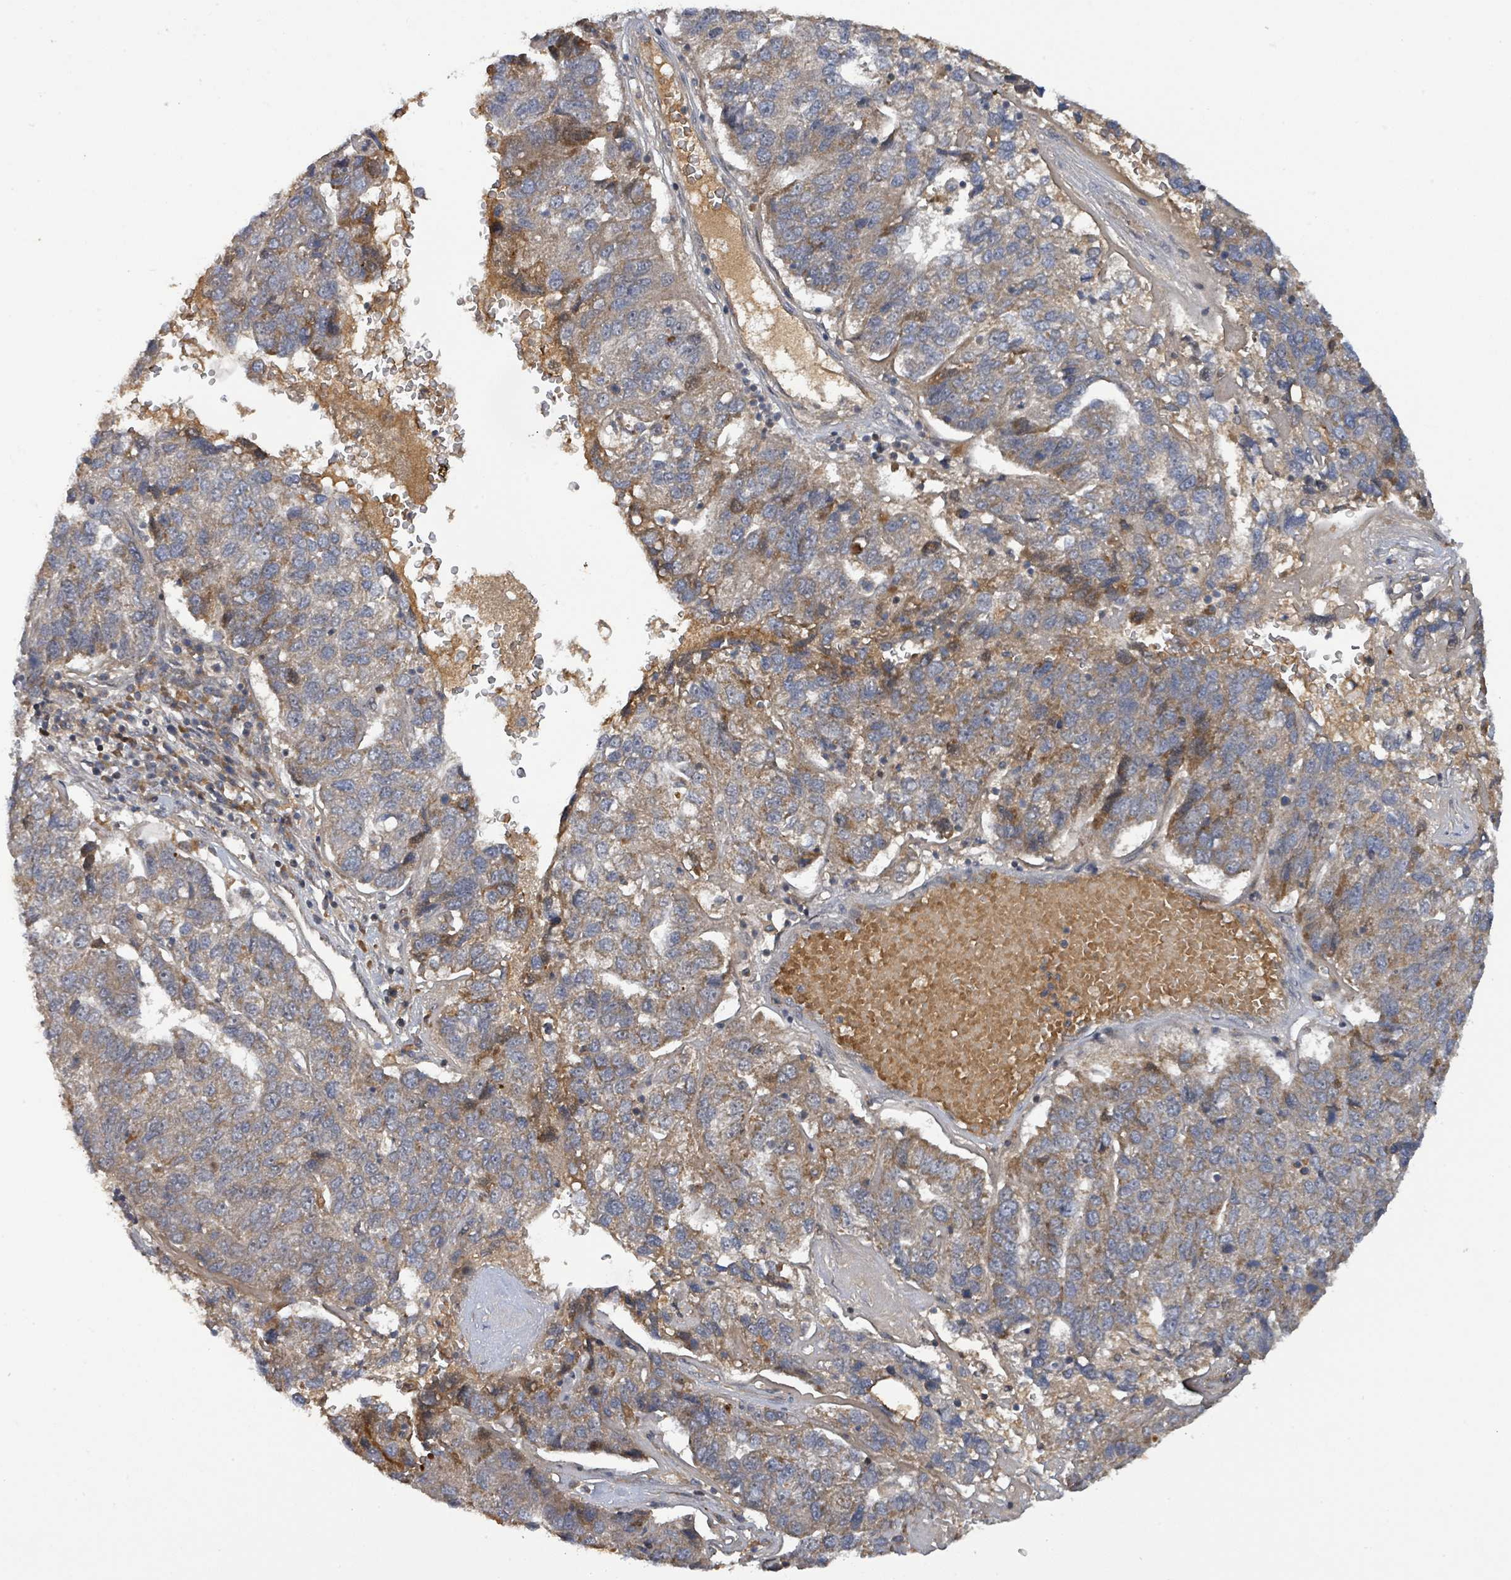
{"staining": {"intensity": "moderate", "quantity": "<25%", "location": "cytoplasmic/membranous"}, "tissue": "pancreatic cancer", "cell_type": "Tumor cells", "image_type": "cancer", "snomed": [{"axis": "morphology", "description": "Adenocarcinoma, NOS"}, {"axis": "topography", "description": "Pancreas"}], "caption": "Protein expression analysis of pancreatic cancer (adenocarcinoma) reveals moderate cytoplasmic/membranous positivity in approximately <25% of tumor cells.", "gene": "ITGA11", "patient": {"sex": "female", "age": 61}}